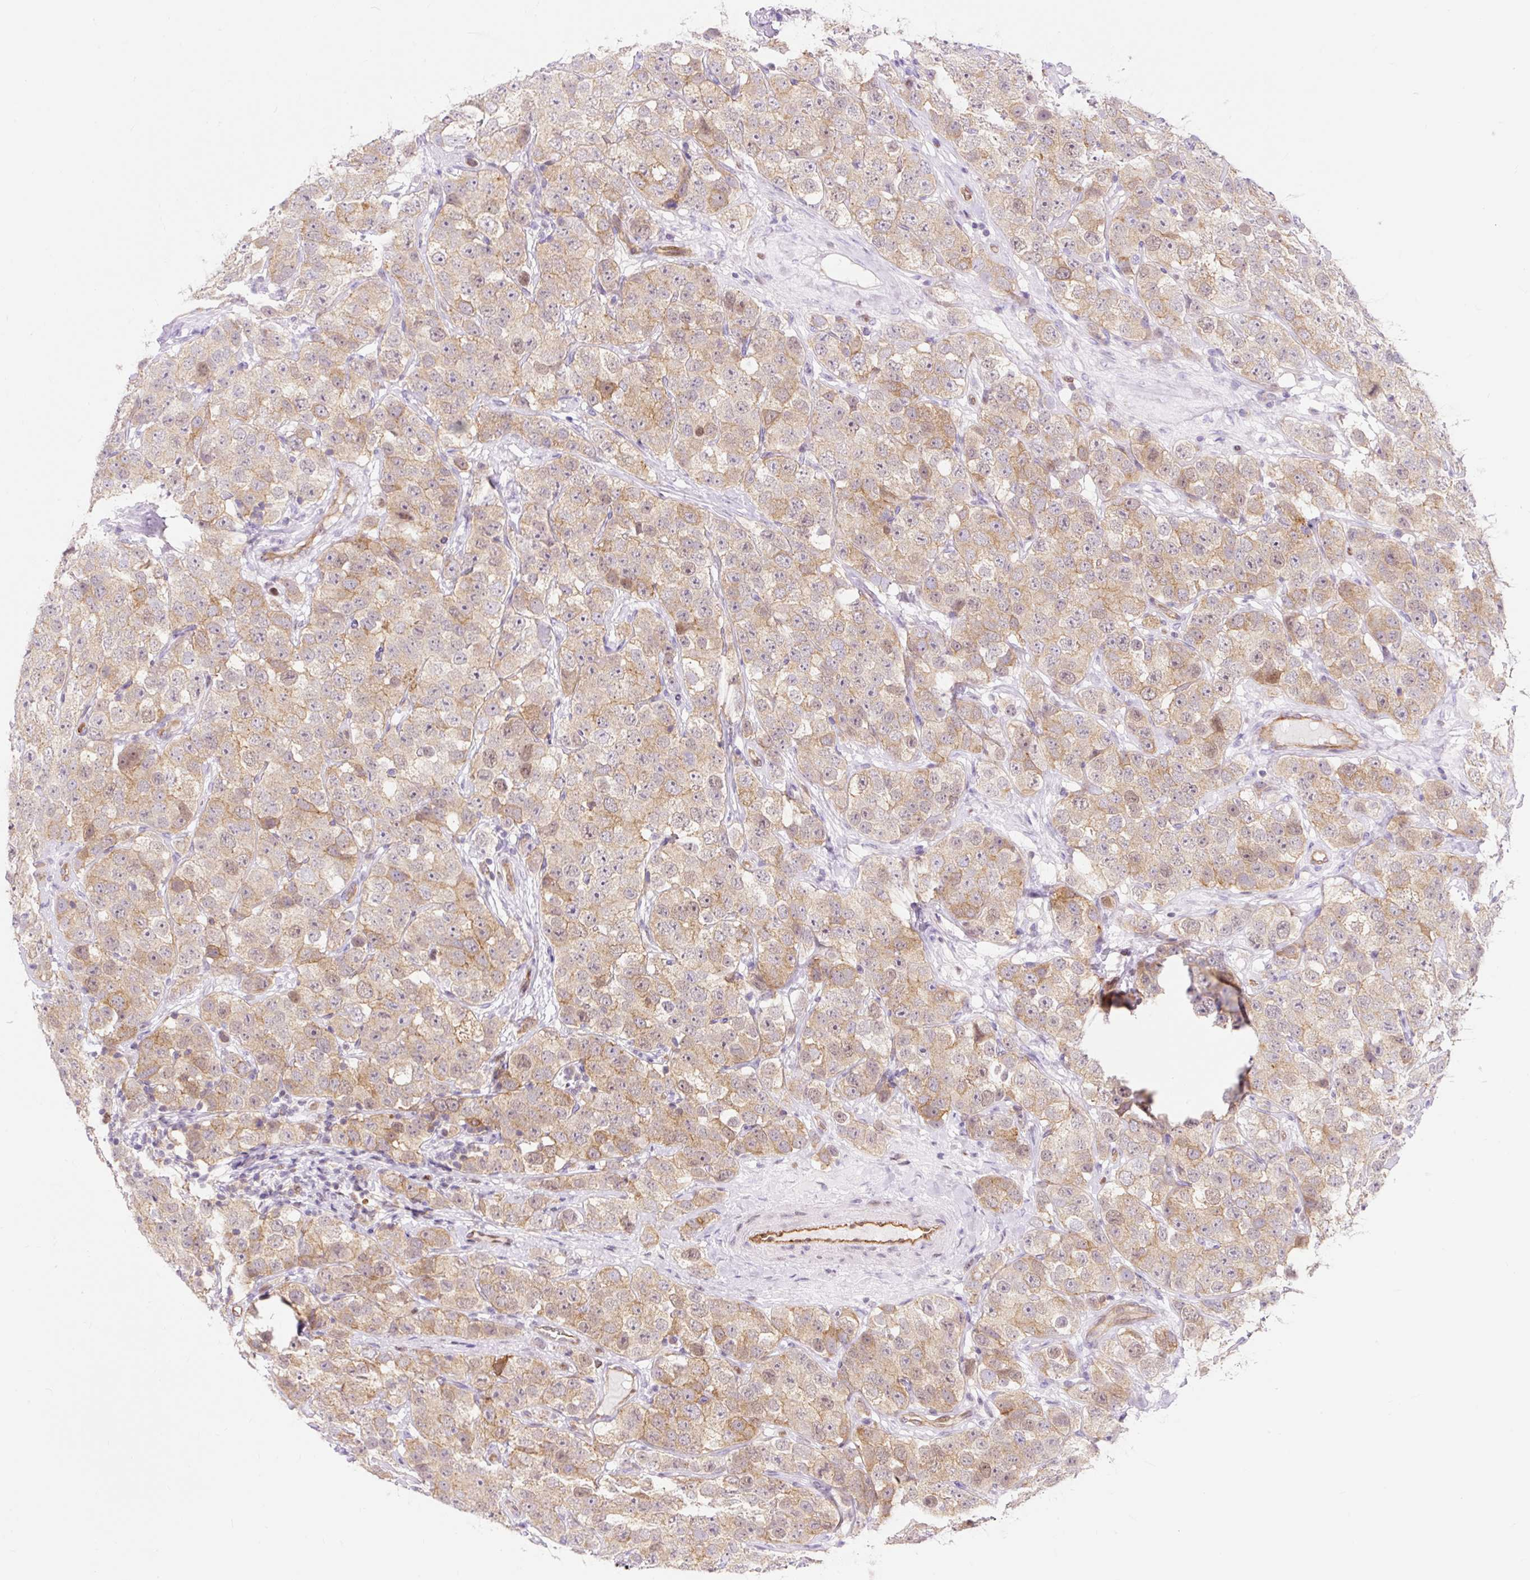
{"staining": {"intensity": "moderate", "quantity": ">75%", "location": "cytoplasmic/membranous"}, "tissue": "testis cancer", "cell_type": "Tumor cells", "image_type": "cancer", "snomed": [{"axis": "morphology", "description": "Seminoma, NOS"}, {"axis": "topography", "description": "Testis"}], "caption": "IHC (DAB (3,3'-diaminobenzidine)) staining of human testis cancer (seminoma) shows moderate cytoplasmic/membranous protein expression in about >75% of tumor cells.", "gene": "HIP1R", "patient": {"sex": "male", "age": 28}}